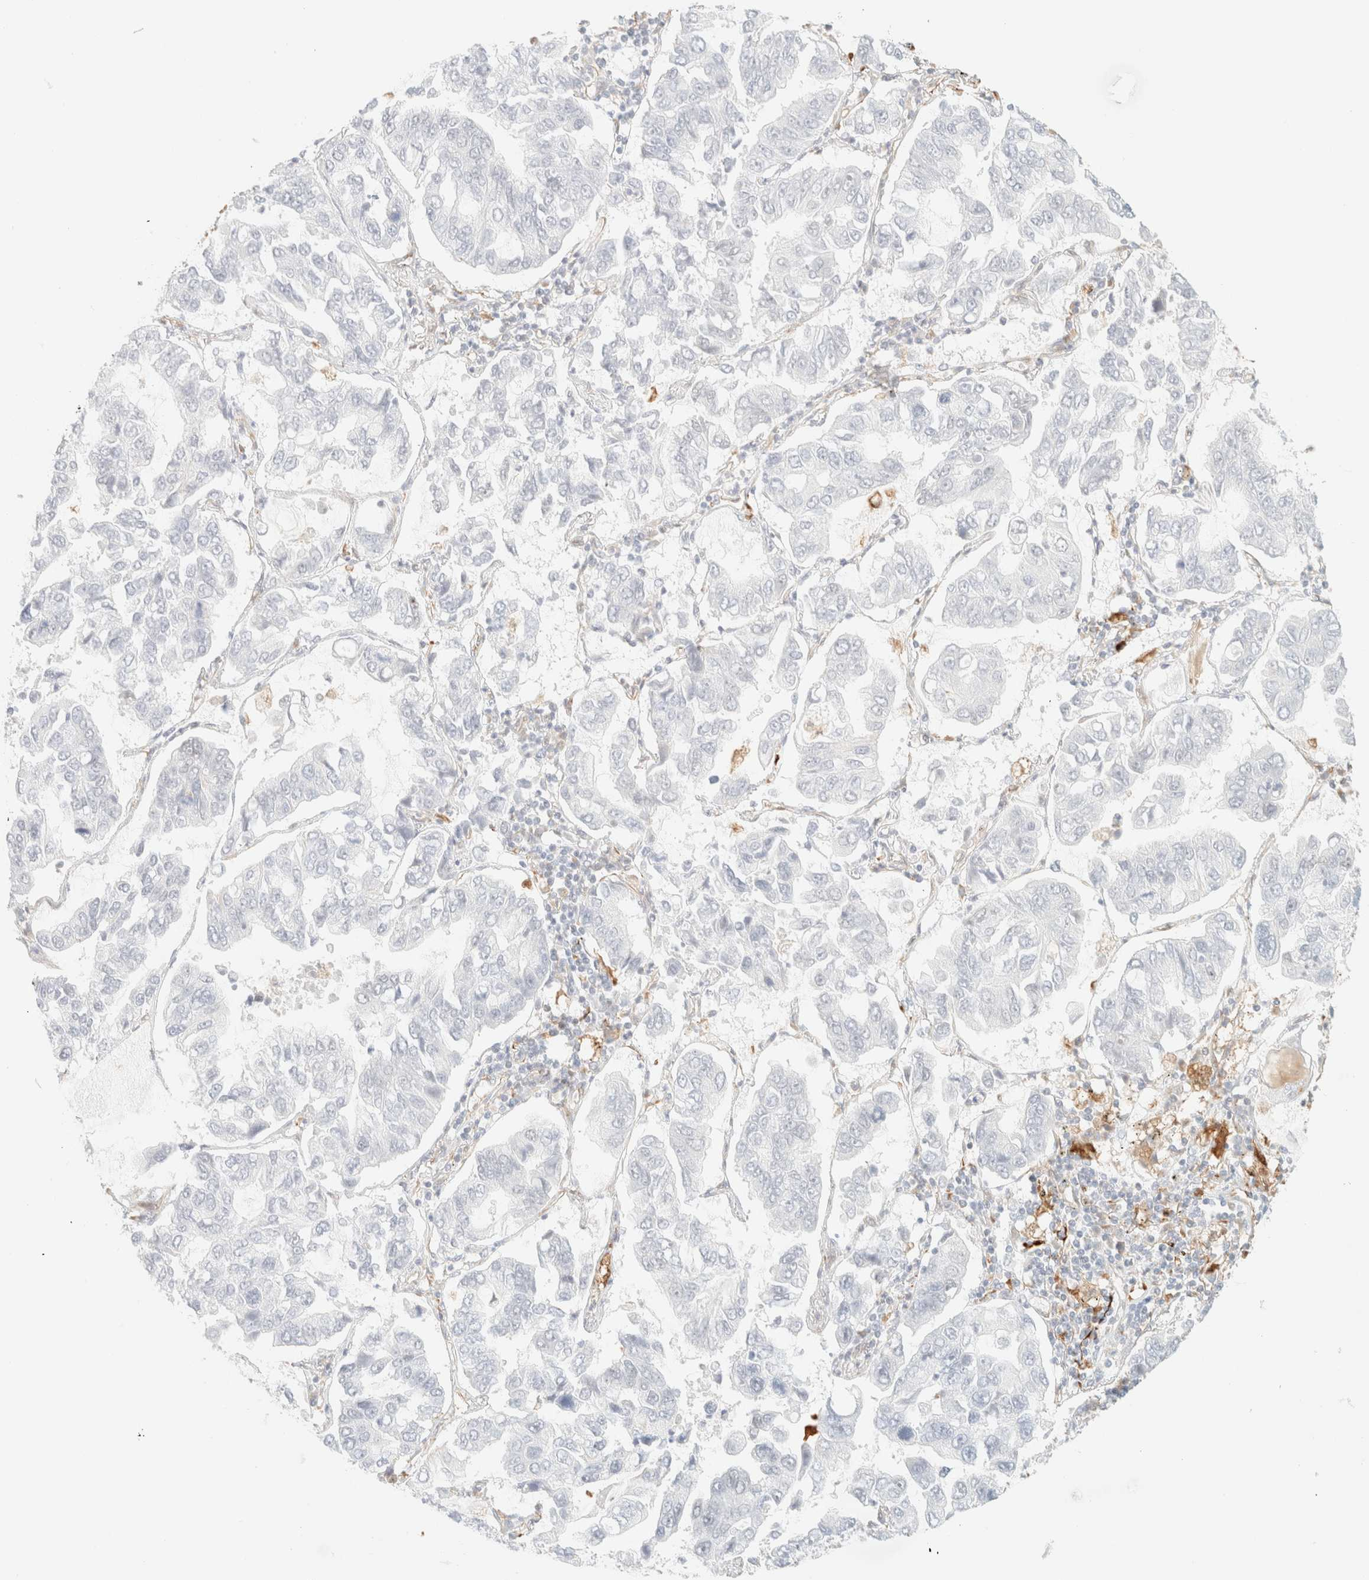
{"staining": {"intensity": "negative", "quantity": "none", "location": "none"}, "tissue": "lung cancer", "cell_type": "Tumor cells", "image_type": "cancer", "snomed": [{"axis": "morphology", "description": "Adenocarcinoma, NOS"}, {"axis": "topography", "description": "Lung"}], "caption": "This photomicrograph is of lung cancer stained with IHC to label a protein in brown with the nuclei are counter-stained blue. There is no positivity in tumor cells.", "gene": "ZSCAN18", "patient": {"sex": "male", "age": 64}}